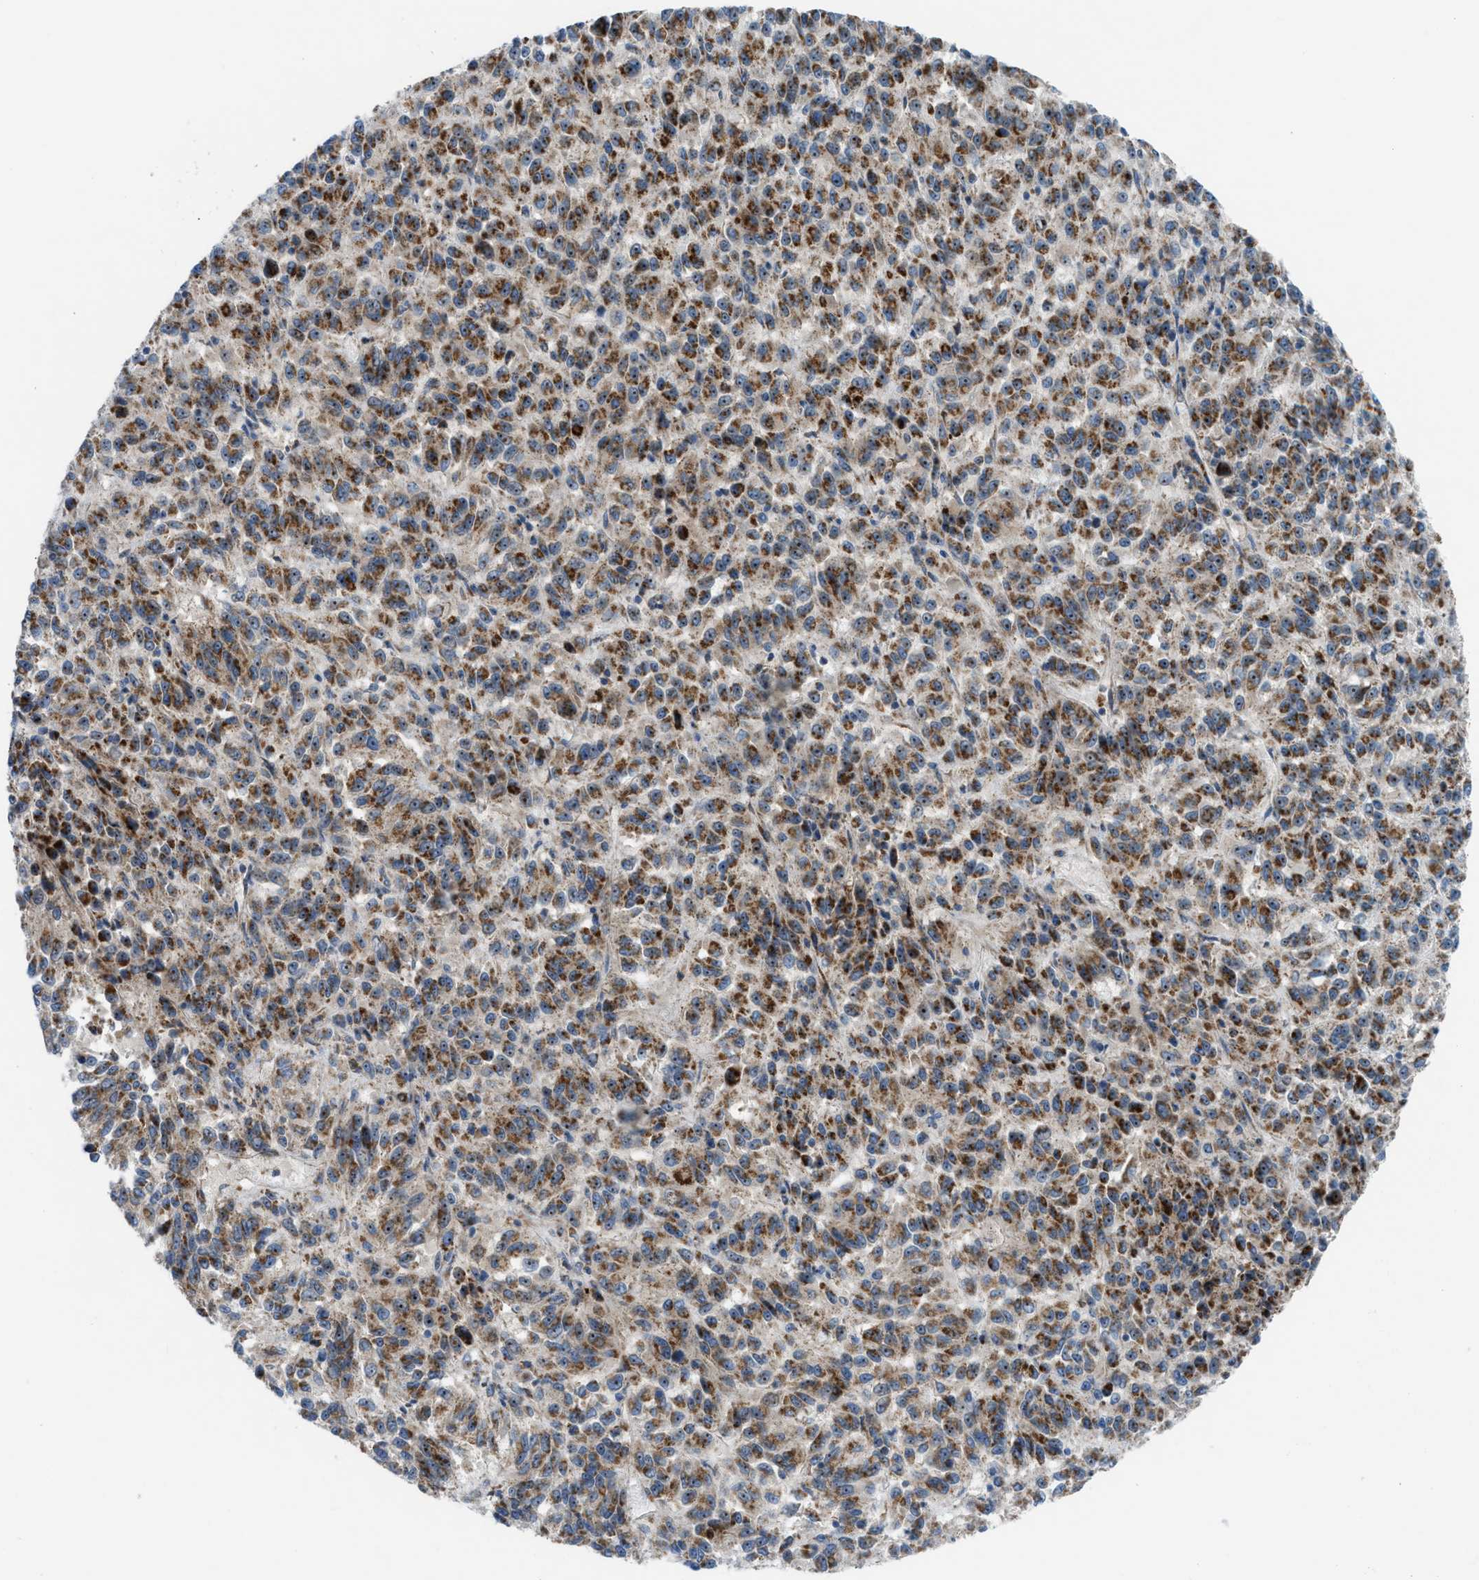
{"staining": {"intensity": "moderate", "quantity": ">75%", "location": "cytoplasmic/membranous,nuclear"}, "tissue": "melanoma", "cell_type": "Tumor cells", "image_type": "cancer", "snomed": [{"axis": "morphology", "description": "Malignant melanoma, Metastatic site"}, {"axis": "topography", "description": "Lung"}], "caption": "IHC histopathology image of neoplastic tissue: human melanoma stained using immunohistochemistry shows medium levels of moderate protein expression localized specifically in the cytoplasmic/membranous and nuclear of tumor cells, appearing as a cytoplasmic/membranous and nuclear brown color.", "gene": "TPH1", "patient": {"sex": "male", "age": 64}}